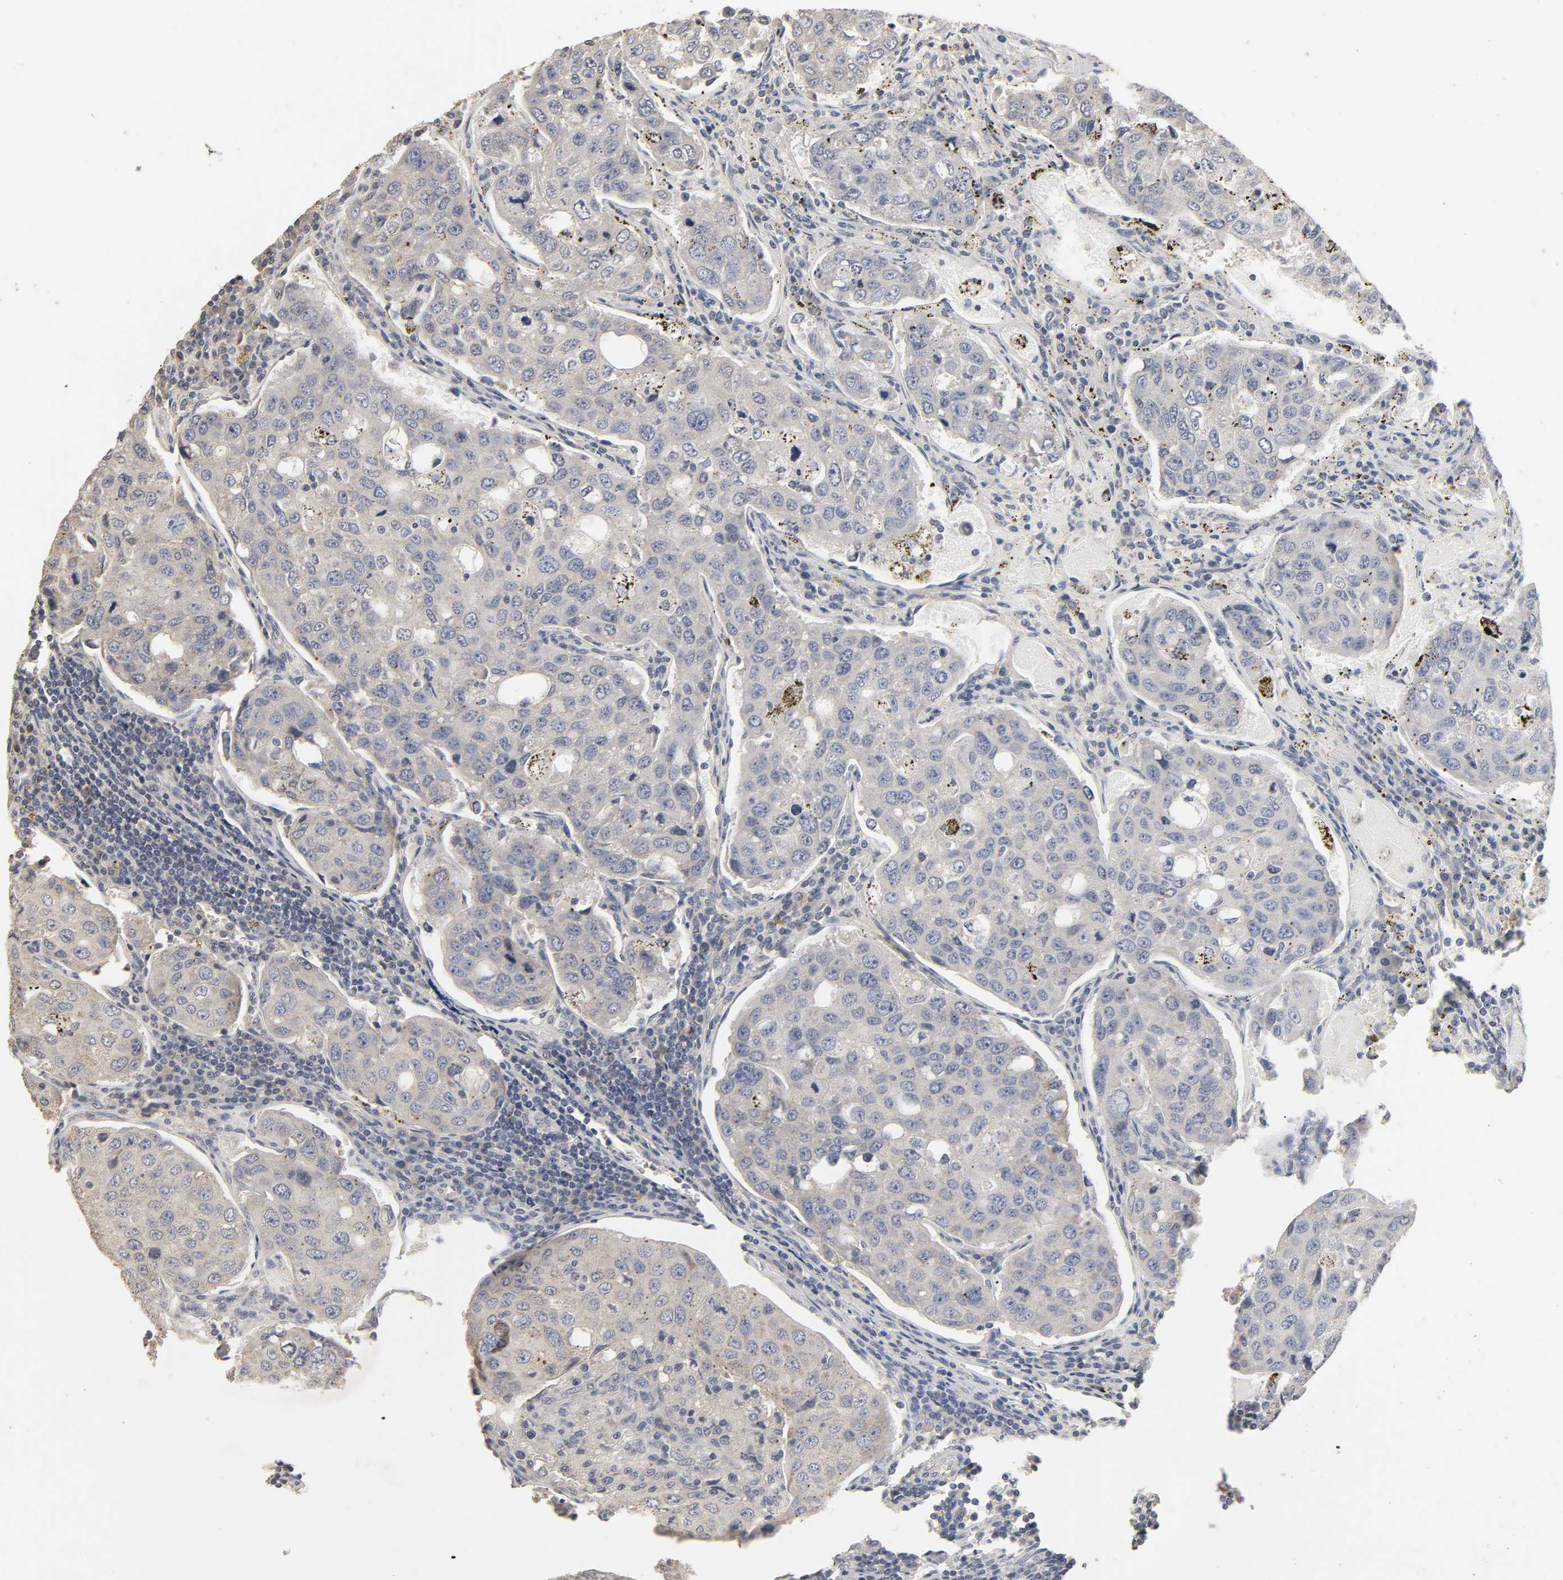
{"staining": {"intensity": "negative", "quantity": "none", "location": "none"}, "tissue": "urothelial cancer", "cell_type": "Tumor cells", "image_type": "cancer", "snomed": [{"axis": "morphology", "description": "Urothelial carcinoma, High grade"}, {"axis": "topography", "description": "Lymph node"}, {"axis": "topography", "description": "Urinary bladder"}], "caption": "Immunohistochemical staining of human urothelial carcinoma (high-grade) exhibits no significant positivity in tumor cells.", "gene": "SLC10A2", "patient": {"sex": "male", "age": 51}}